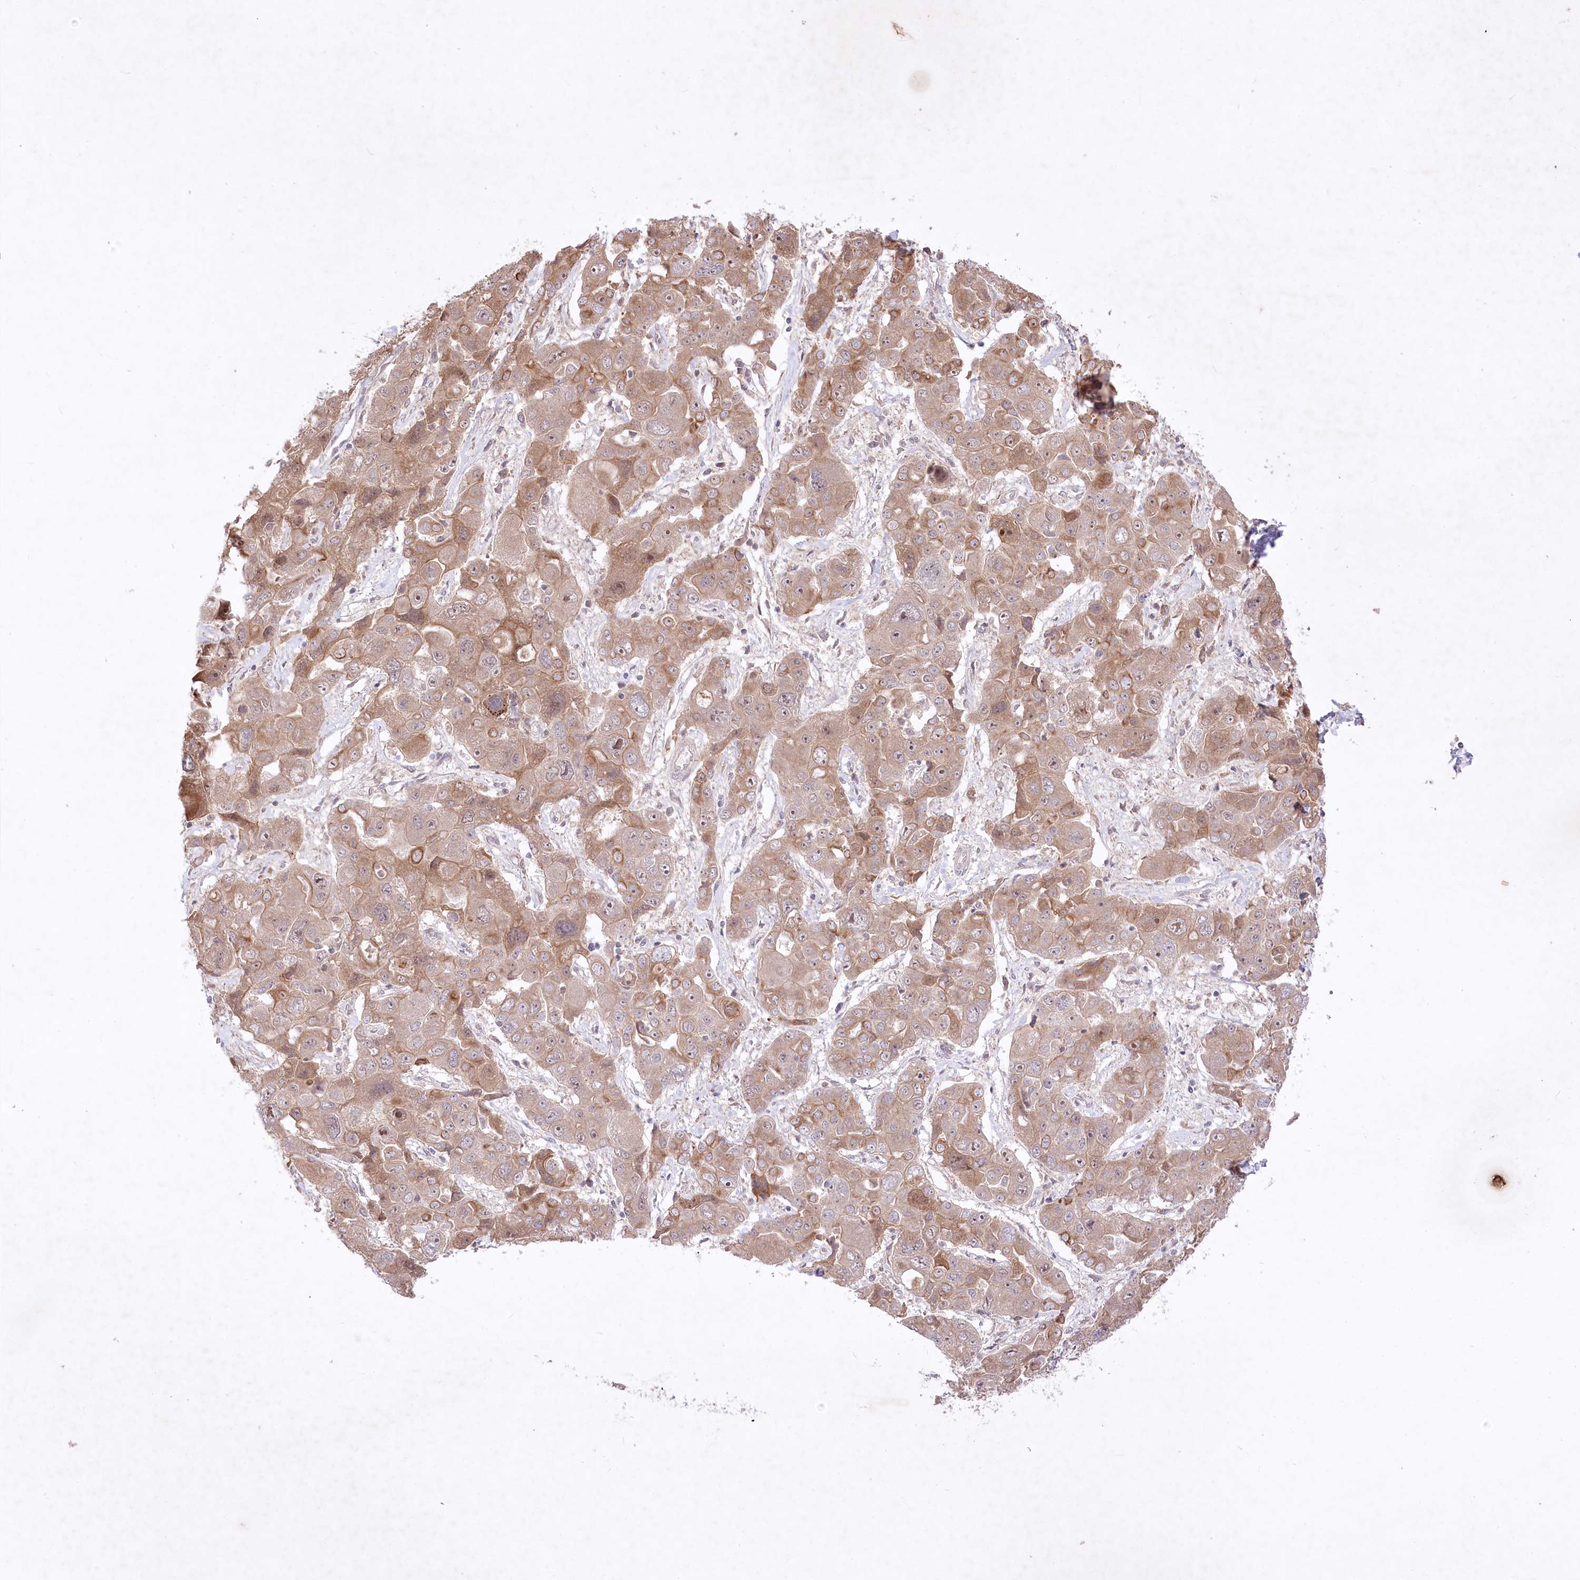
{"staining": {"intensity": "moderate", "quantity": ">75%", "location": "cytoplasmic/membranous,nuclear"}, "tissue": "liver cancer", "cell_type": "Tumor cells", "image_type": "cancer", "snomed": [{"axis": "morphology", "description": "Cholangiocarcinoma"}, {"axis": "topography", "description": "Liver"}], "caption": "Human liver cholangiocarcinoma stained with a protein marker reveals moderate staining in tumor cells.", "gene": "HELT", "patient": {"sex": "male", "age": 67}}